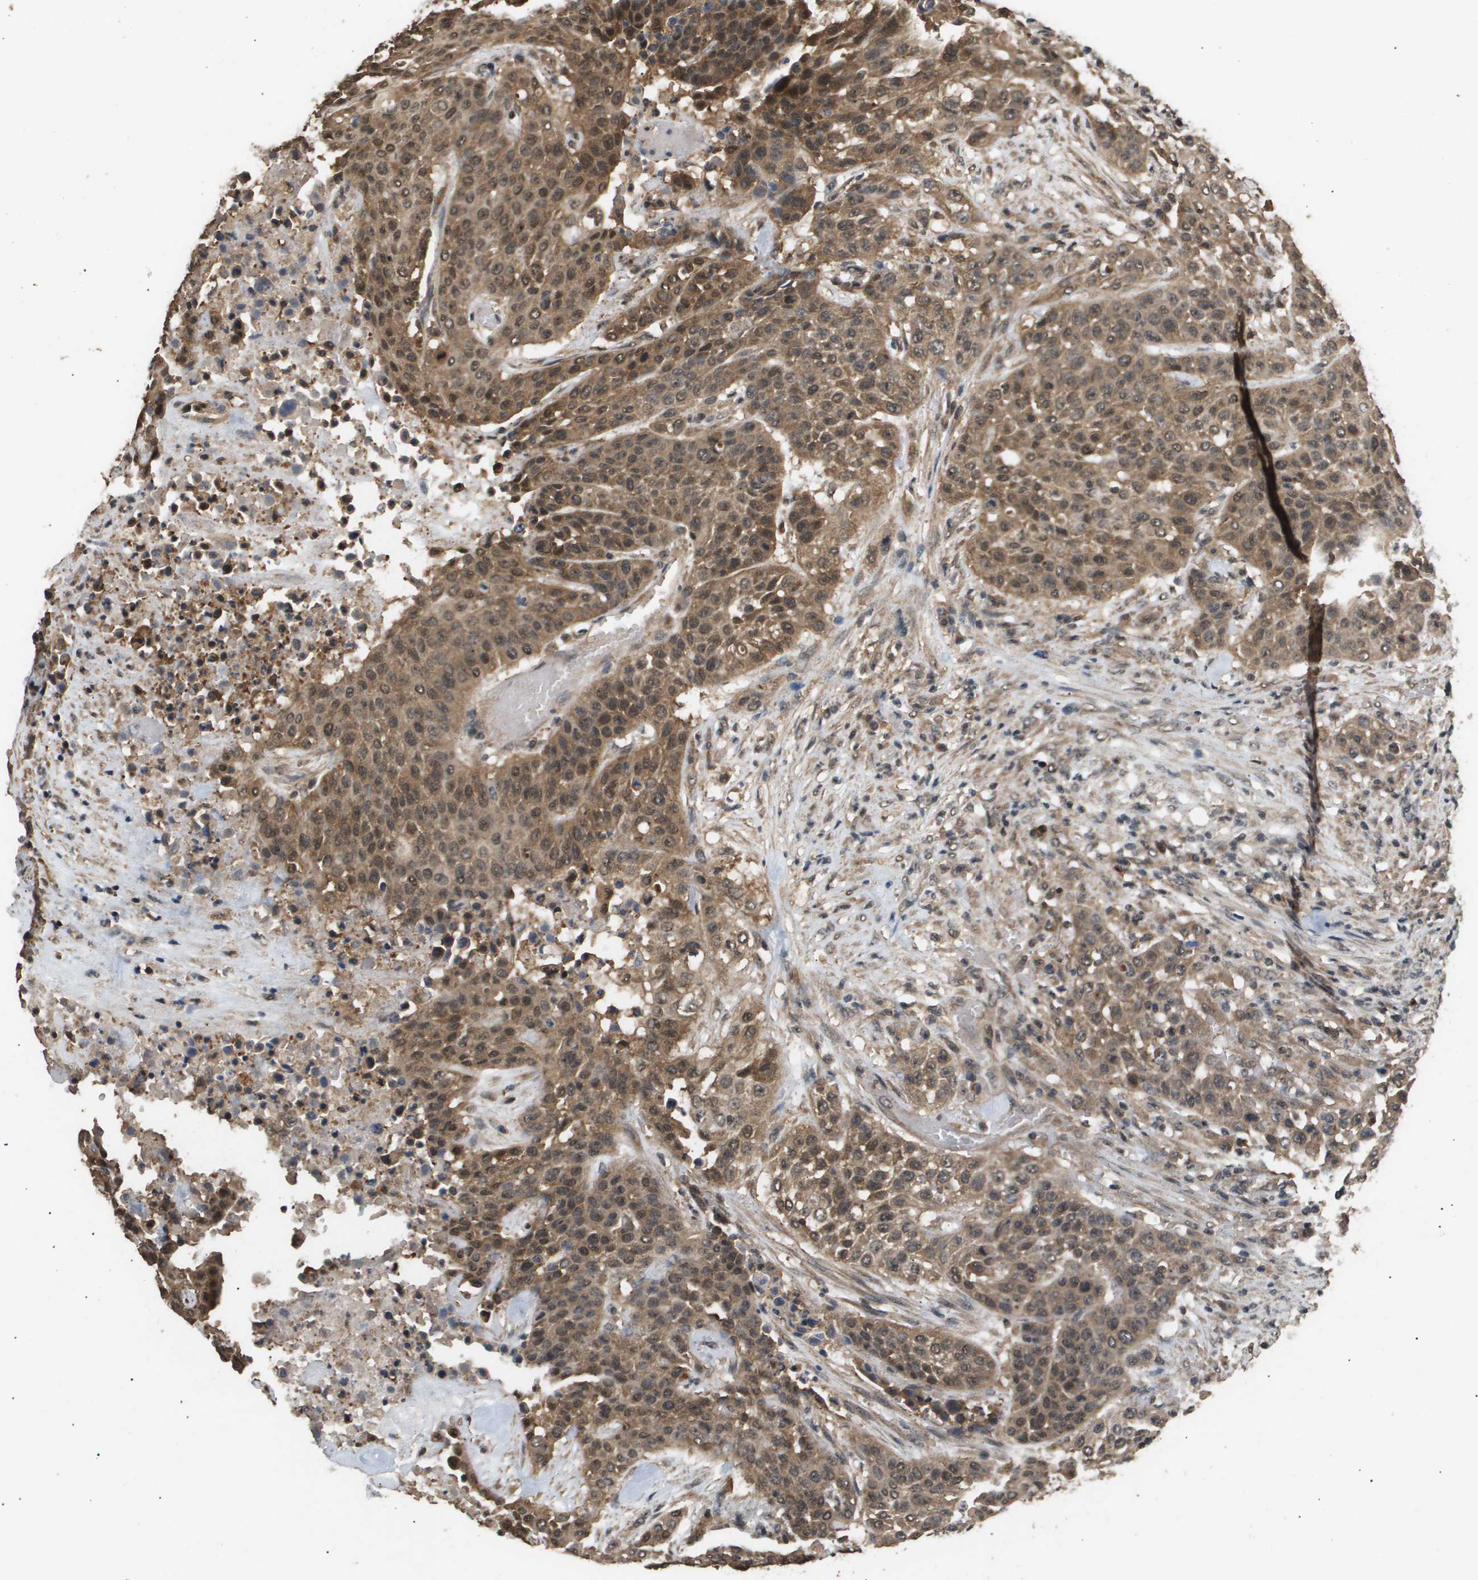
{"staining": {"intensity": "moderate", "quantity": ">75%", "location": "cytoplasmic/membranous,nuclear"}, "tissue": "urothelial cancer", "cell_type": "Tumor cells", "image_type": "cancer", "snomed": [{"axis": "morphology", "description": "Urothelial carcinoma, High grade"}, {"axis": "topography", "description": "Urinary bladder"}], "caption": "Urothelial cancer stained for a protein shows moderate cytoplasmic/membranous and nuclear positivity in tumor cells.", "gene": "ING1", "patient": {"sex": "male", "age": 74}}